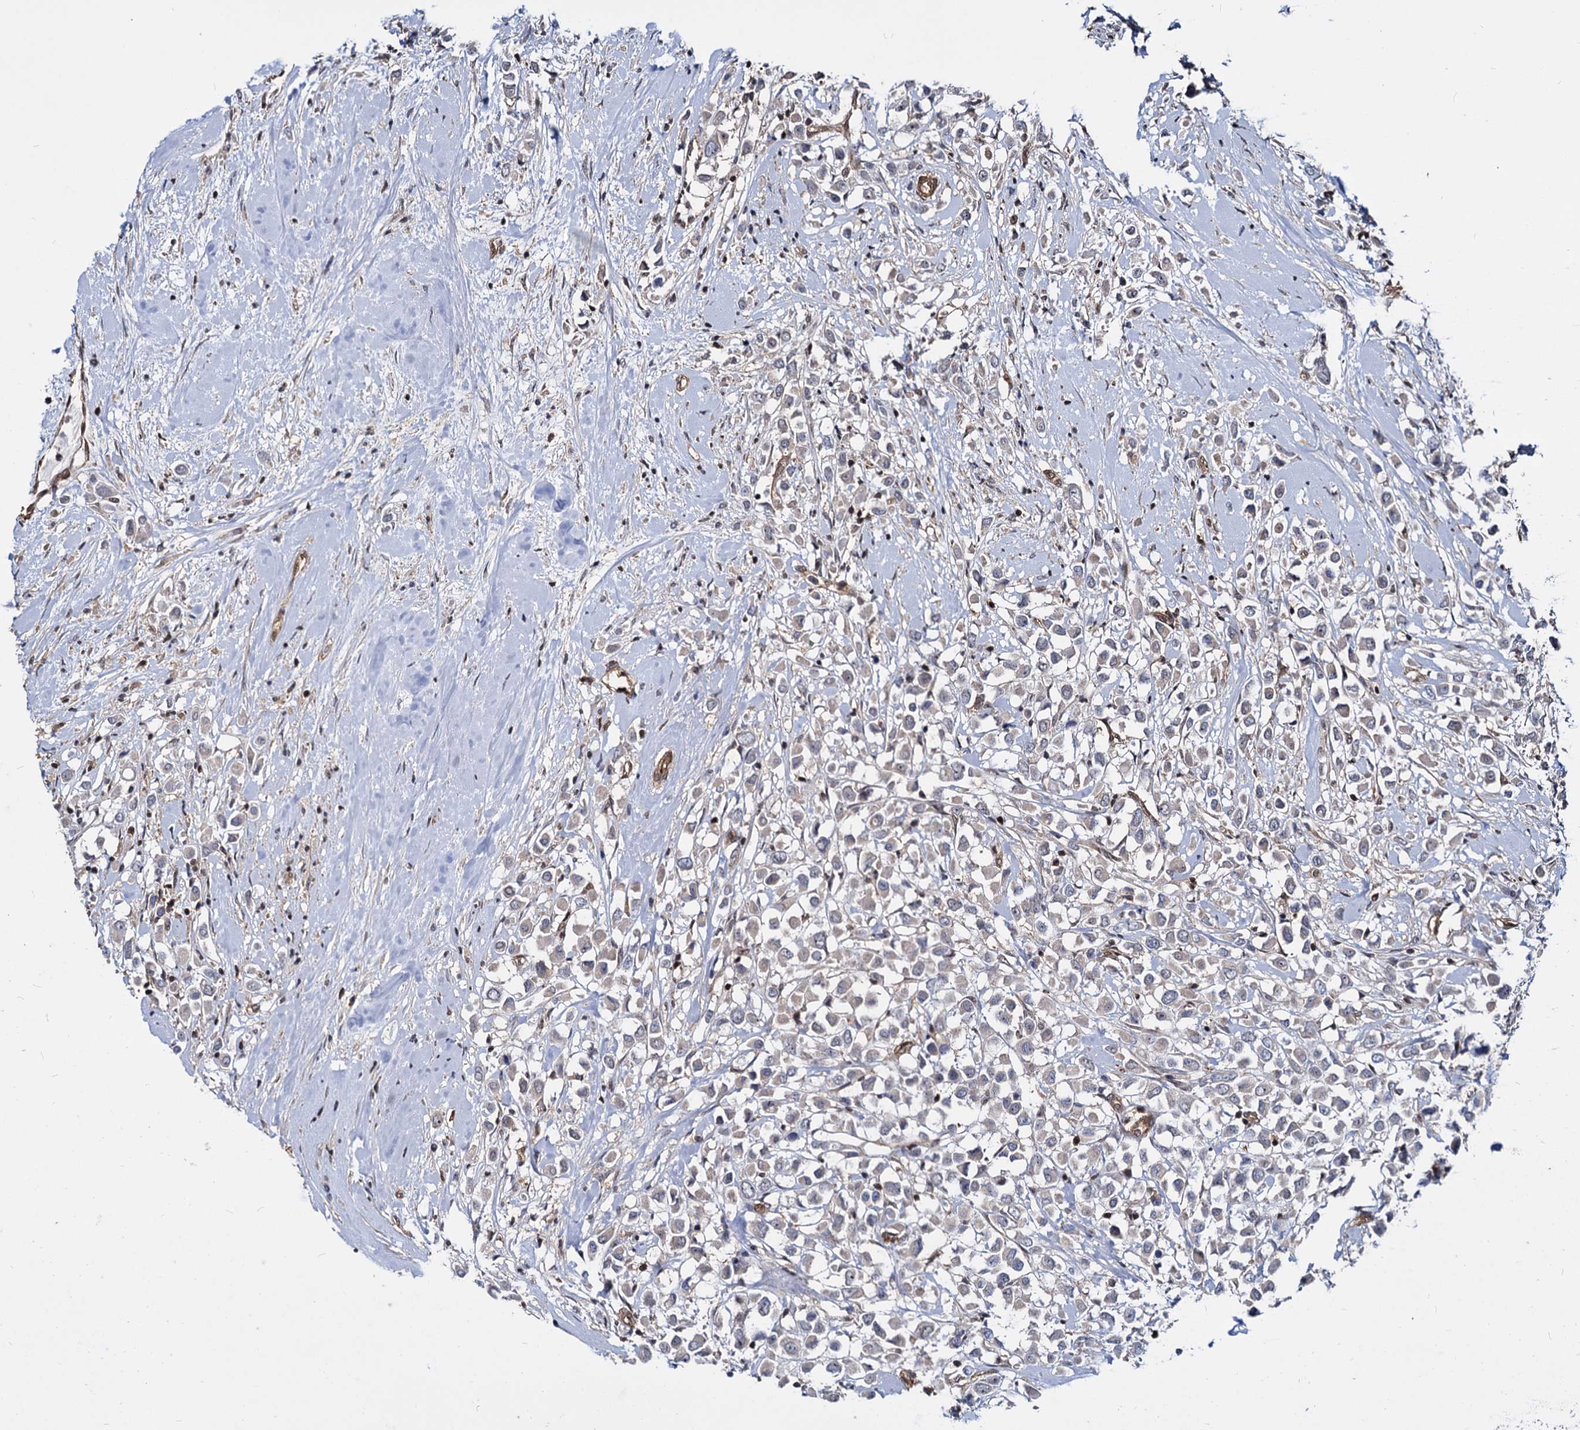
{"staining": {"intensity": "weak", "quantity": "<25%", "location": "nuclear"}, "tissue": "breast cancer", "cell_type": "Tumor cells", "image_type": "cancer", "snomed": [{"axis": "morphology", "description": "Duct carcinoma"}, {"axis": "topography", "description": "Breast"}], "caption": "Immunohistochemical staining of breast cancer (invasive ductal carcinoma) demonstrates no significant expression in tumor cells. Nuclei are stained in blue.", "gene": "UBLCP1", "patient": {"sex": "female", "age": 87}}